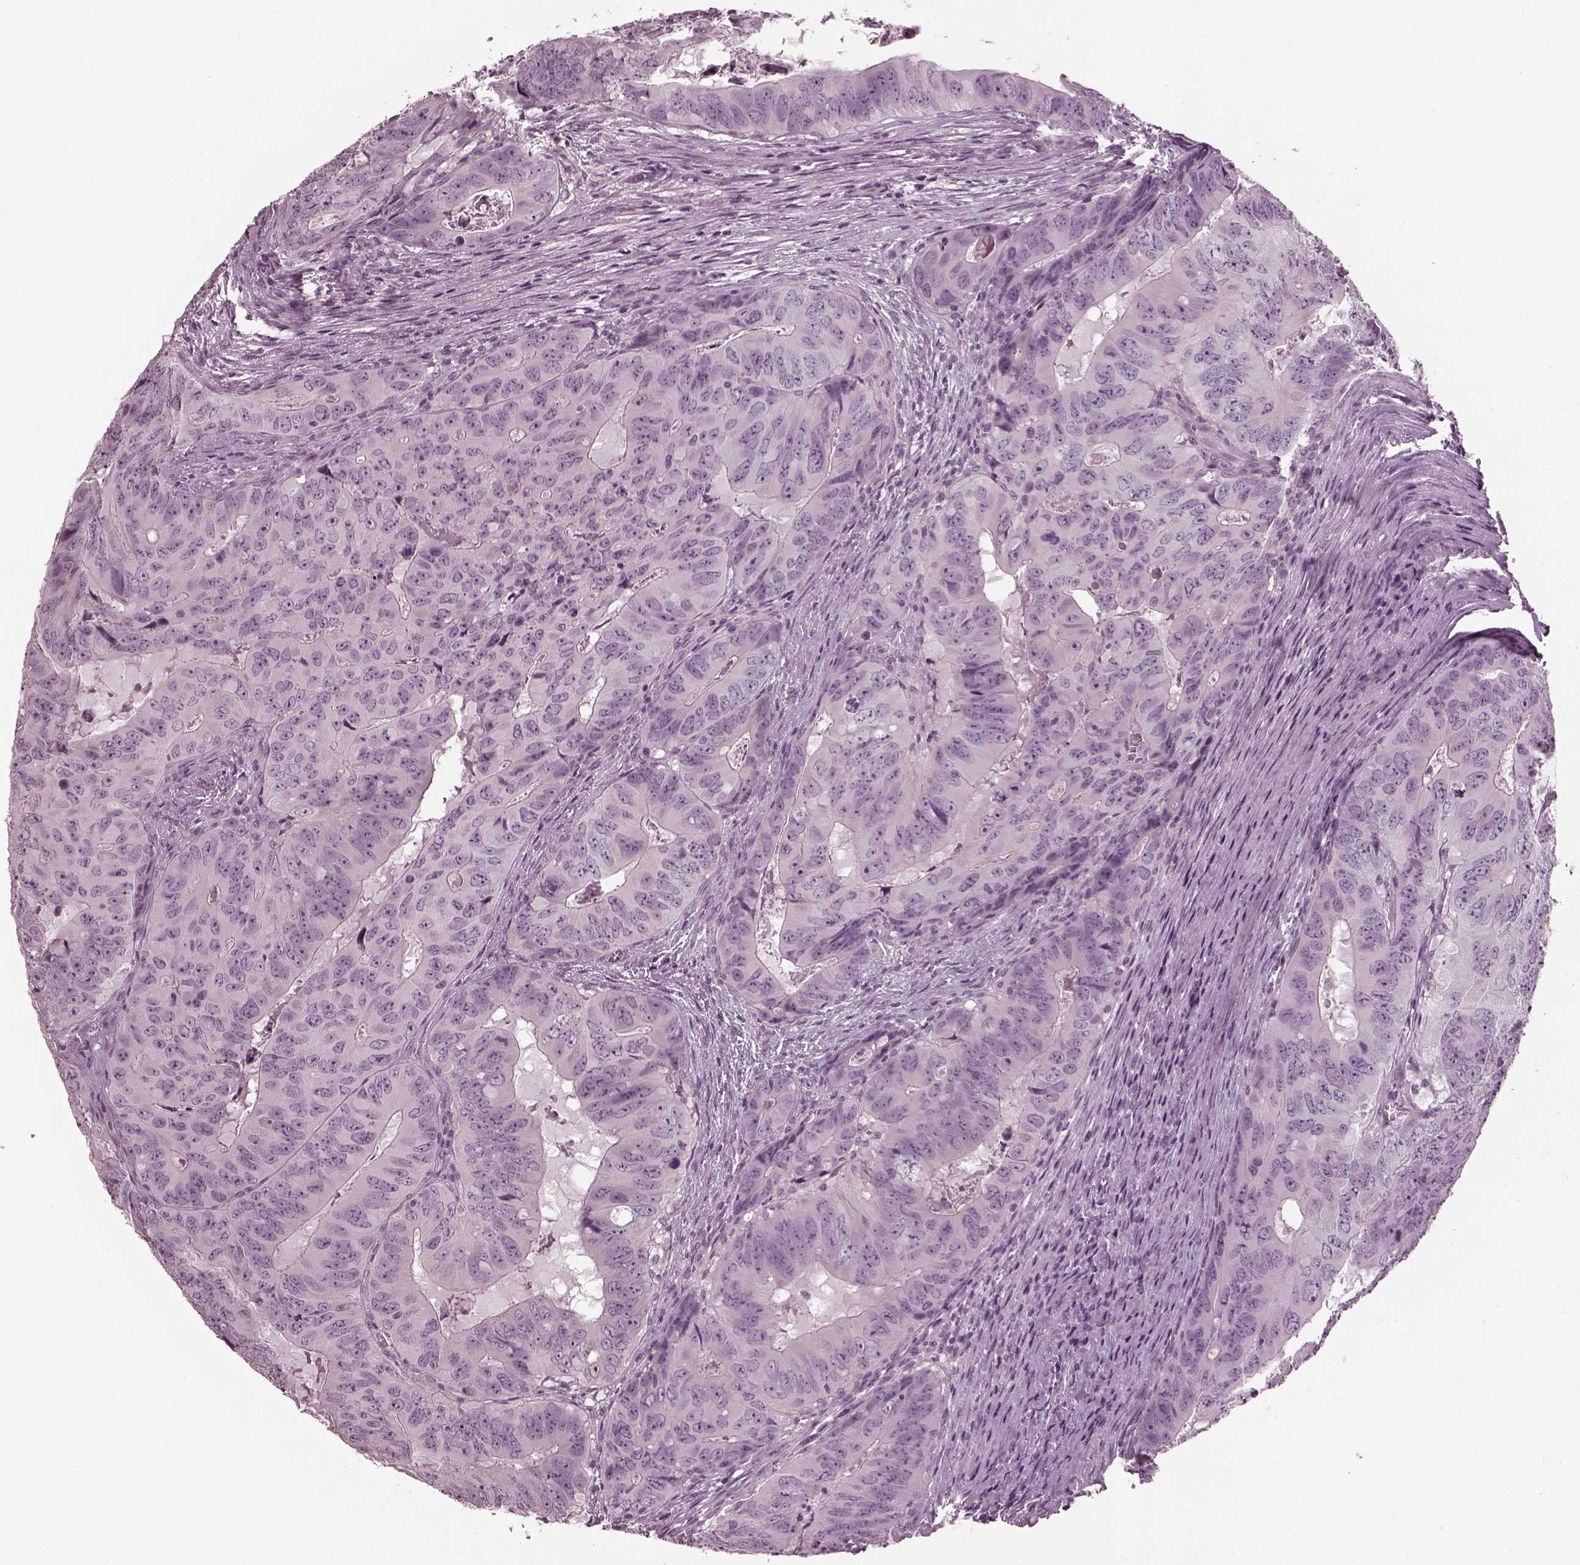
{"staining": {"intensity": "negative", "quantity": "none", "location": "none"}, "tissue": "colorectal cancer", "cell_type": "Tumor cells", "image_type": "cancer", "snomed": [{"axis": "morphology", "description": "Adenocarcinoma, NOS"}, {"axis": "topography", "description": "Colon"}], "caption": "Human colorectal adenocarcinoma stained for a protein using immunohistochemistry (IHC) demonstrates no positivity in tumor cells.", "gene": "MIB2", "patient": {"sex": "male", "age": 79}}